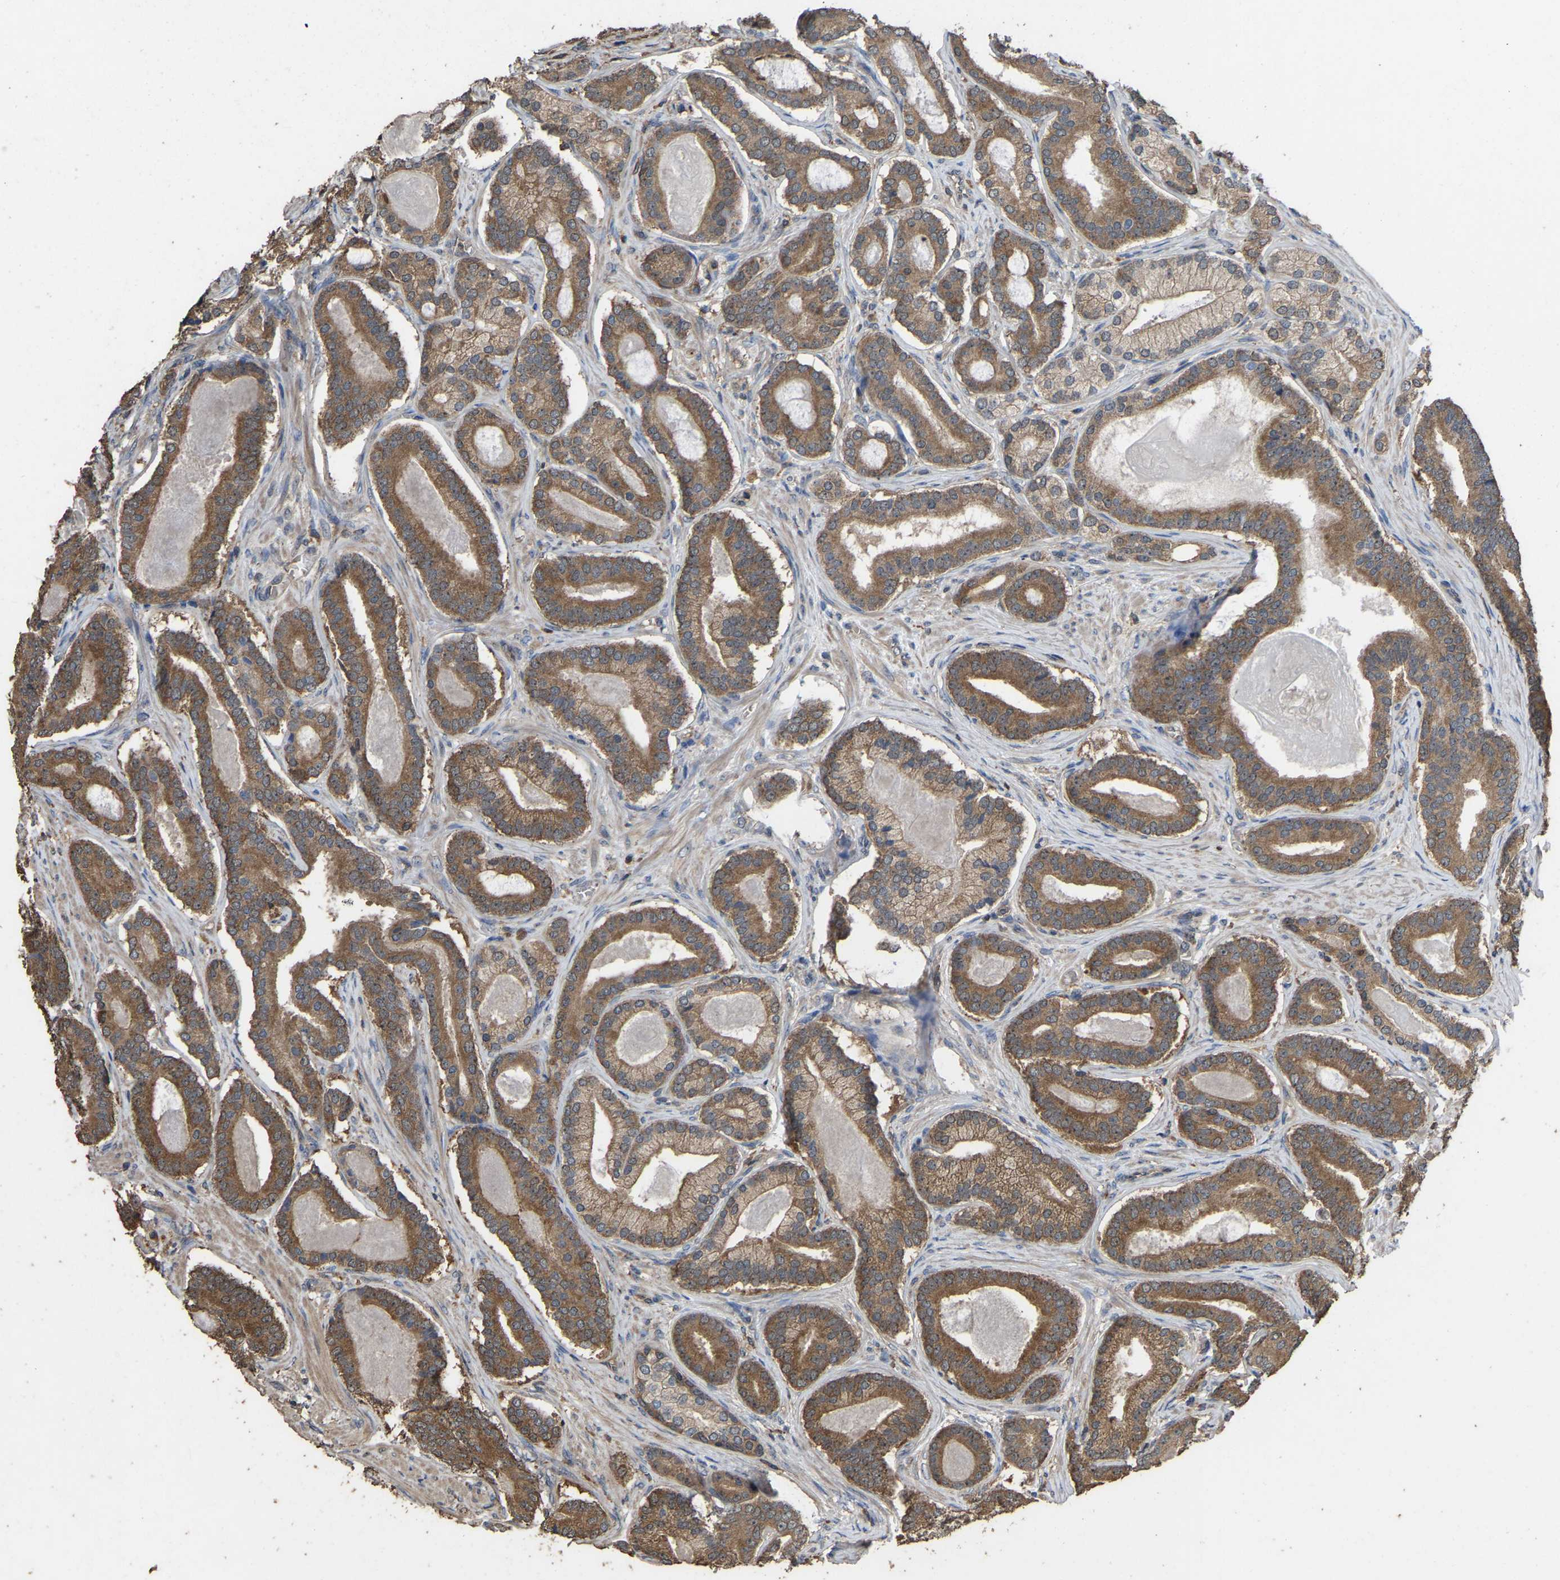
{"staining": {"intensity": "moderate", "quantity": ">75%", "location": "cytoplasmic/membranous"}, "tissue": "prostate cancer", "cell_type": "Tumor cells", "image_type": "cancer", "snomed": [{"axis": "morphology", "description": "Adenocarcinoma, High grade"}, {"axis": "topography", "description": "Prostate"}], "caption": "Protein analysis of high-grade adenocarcinoma (prostate) tissue displays moderate cytoplasmic/membranous expression in approximately >75% of tumor cells.", "gene": "FHIT", "patient": {"sex": "male", "age": 60}}